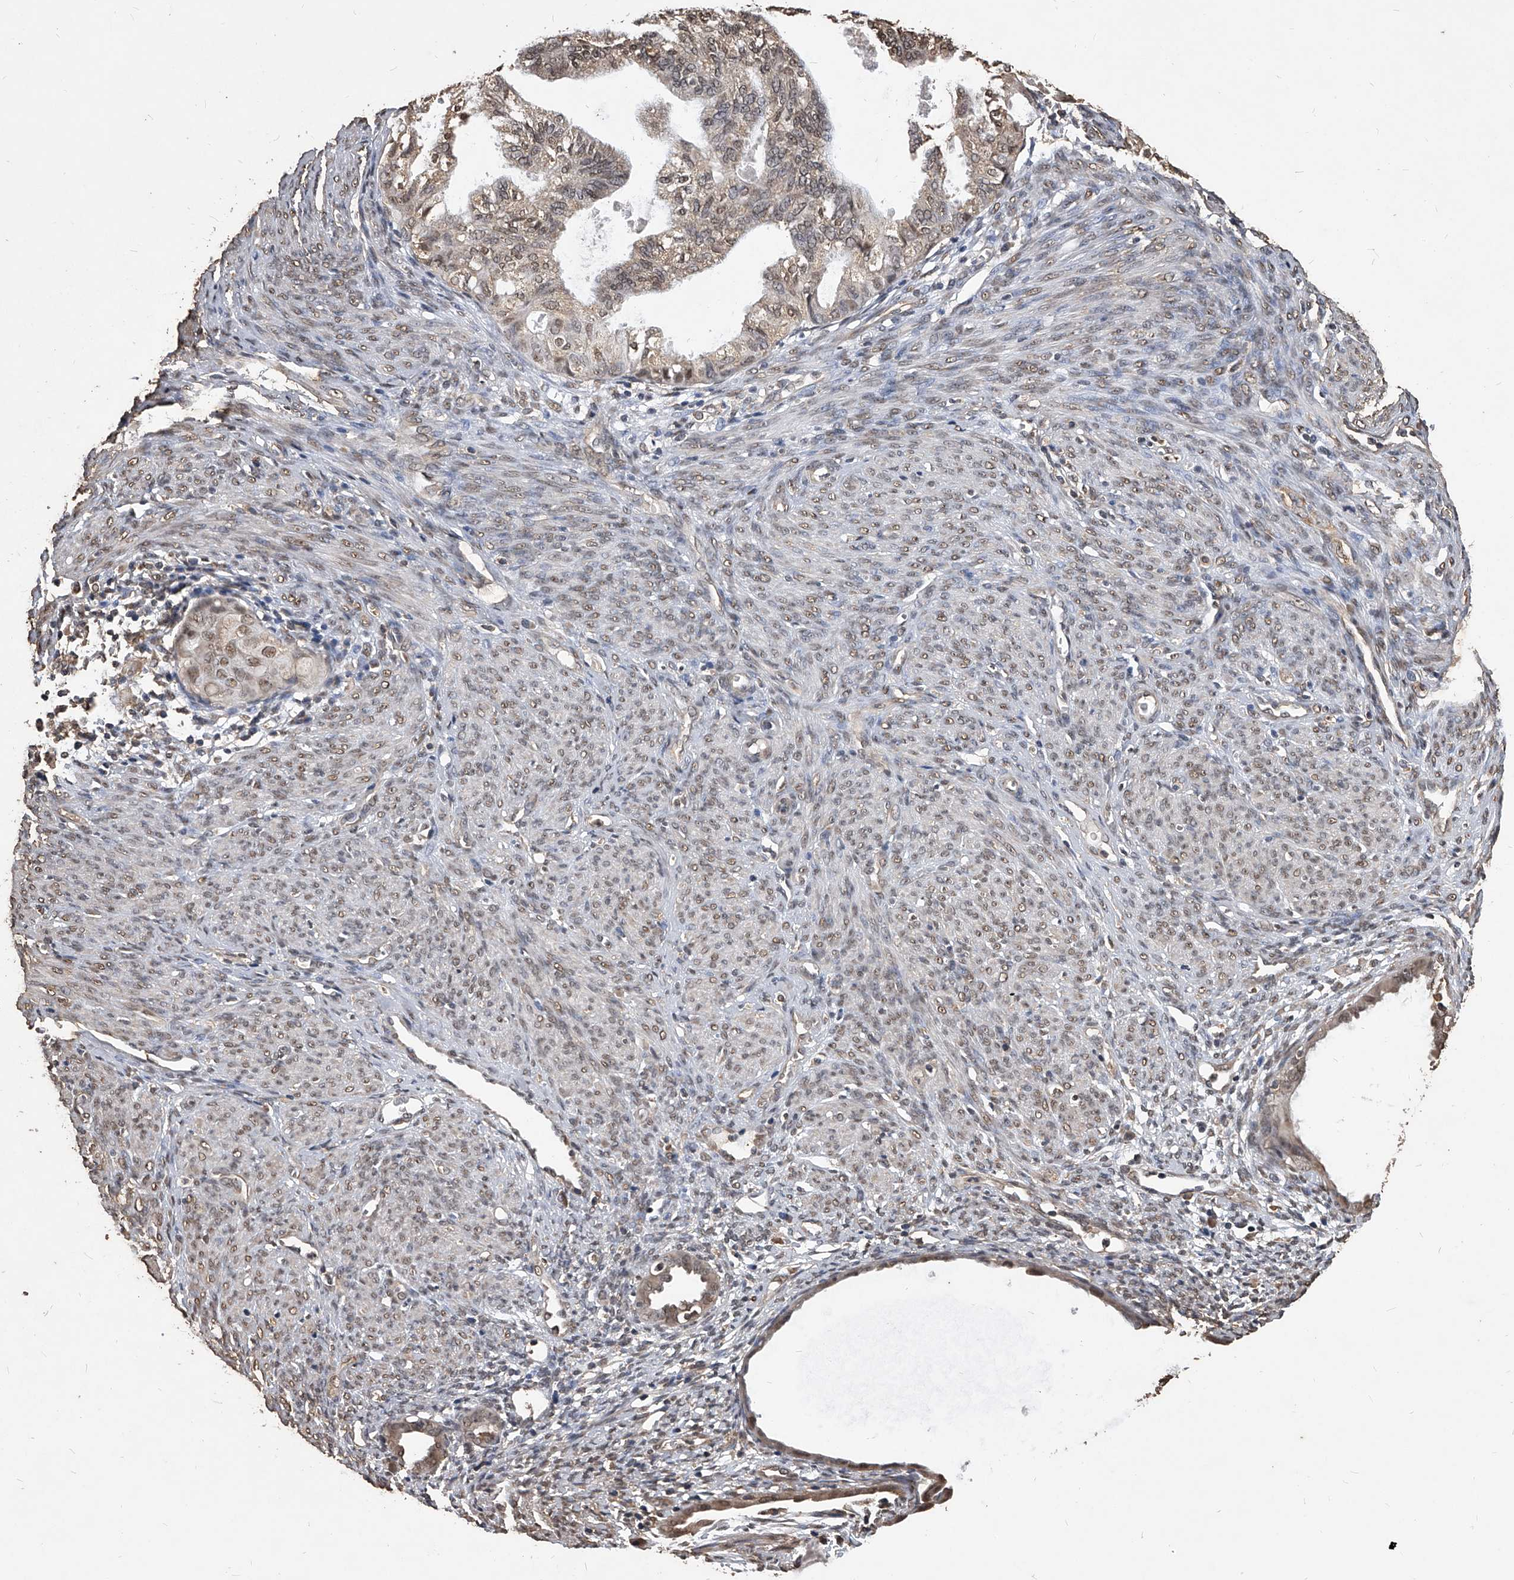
{"staining": {"intensity": "moderate", "quantity": "25%-75%", "location": "cytoplasmic/membranous,nuclear"}, "tissue": "cervical cancer", "cell_type": "Tumor cells", "image_type": "cancer", "snomed": [{"axis": "morphology", "description": "Normal tissue, NOS"}, {"axis": "morphology", "description": "Adenocarcinoma, NOS"}, {"axis": "topography", "description": "Cervix"}, {"axis": "topography", "description": "Endometrium"}], "caption": "Immunohistochemical staining of human adenocarcinoma (cervical) demonstrates moderate cytoplasmic/membranous and nuclear protein staining in about 25%-75% of tumor cells.", "gene": "FBXL4", "patient": {"sex": "female", "age": 86}}